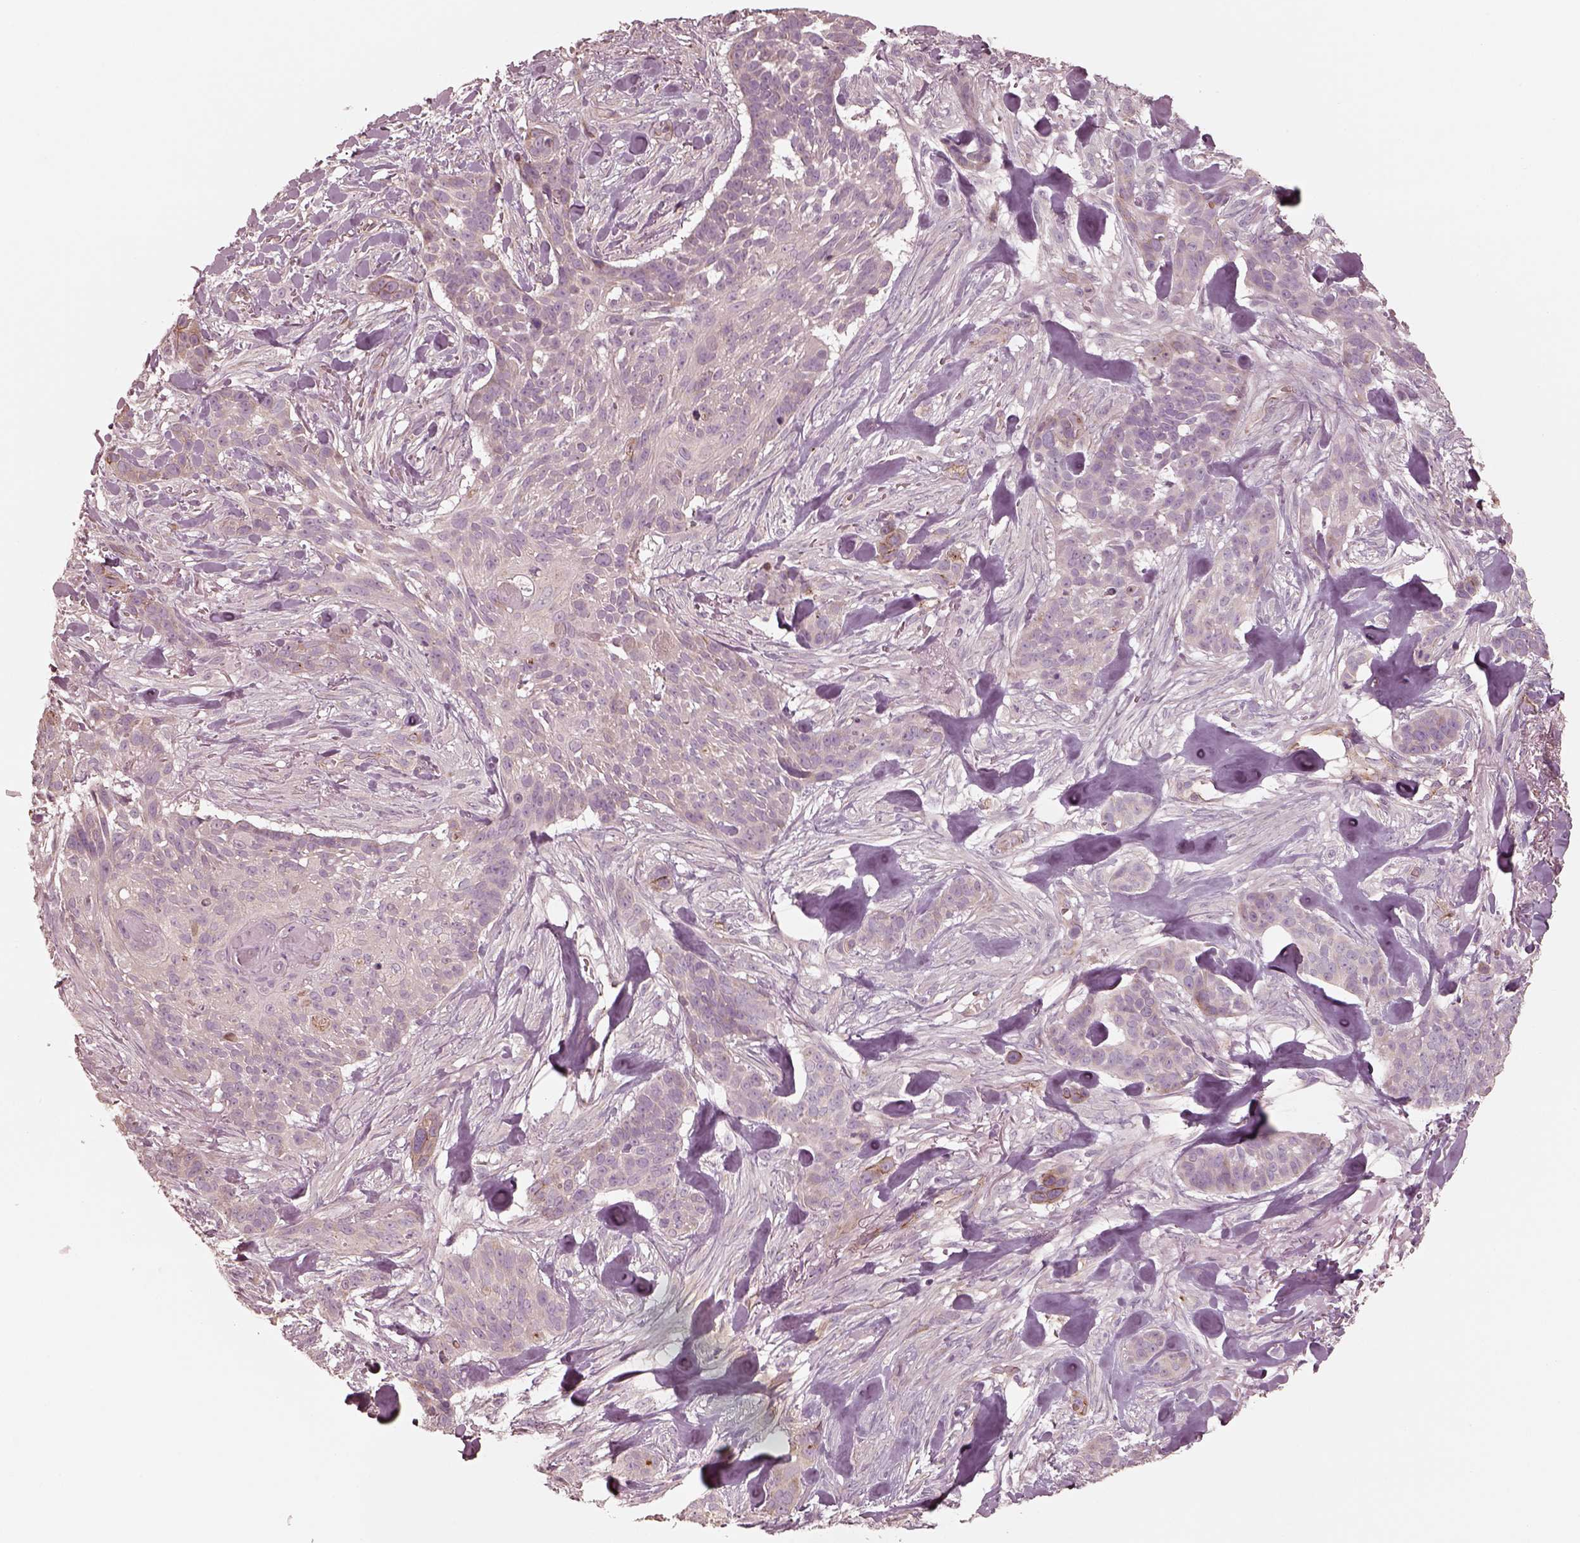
{"staining": {"intensity": "negative", "quantity": "none", "location": "none"}, "tissue": "skin cancer", "cell_type": "Tumor cells", "image_type": "cancer", "snomed": [{"axis": "morphology", "description": "Basal cell carcinoma"}, {"axis": "topography", "description": "Skin"}], "caption": "This photomicrograph is of skin basal cell carcinoma stained with immunohistochemistry to label a protein in brown with the nuclei are counter-stained blue. There is no positivity in tumor cells.", "gene": "CRYM", "patient": {"sex": "male", "age": 87}}